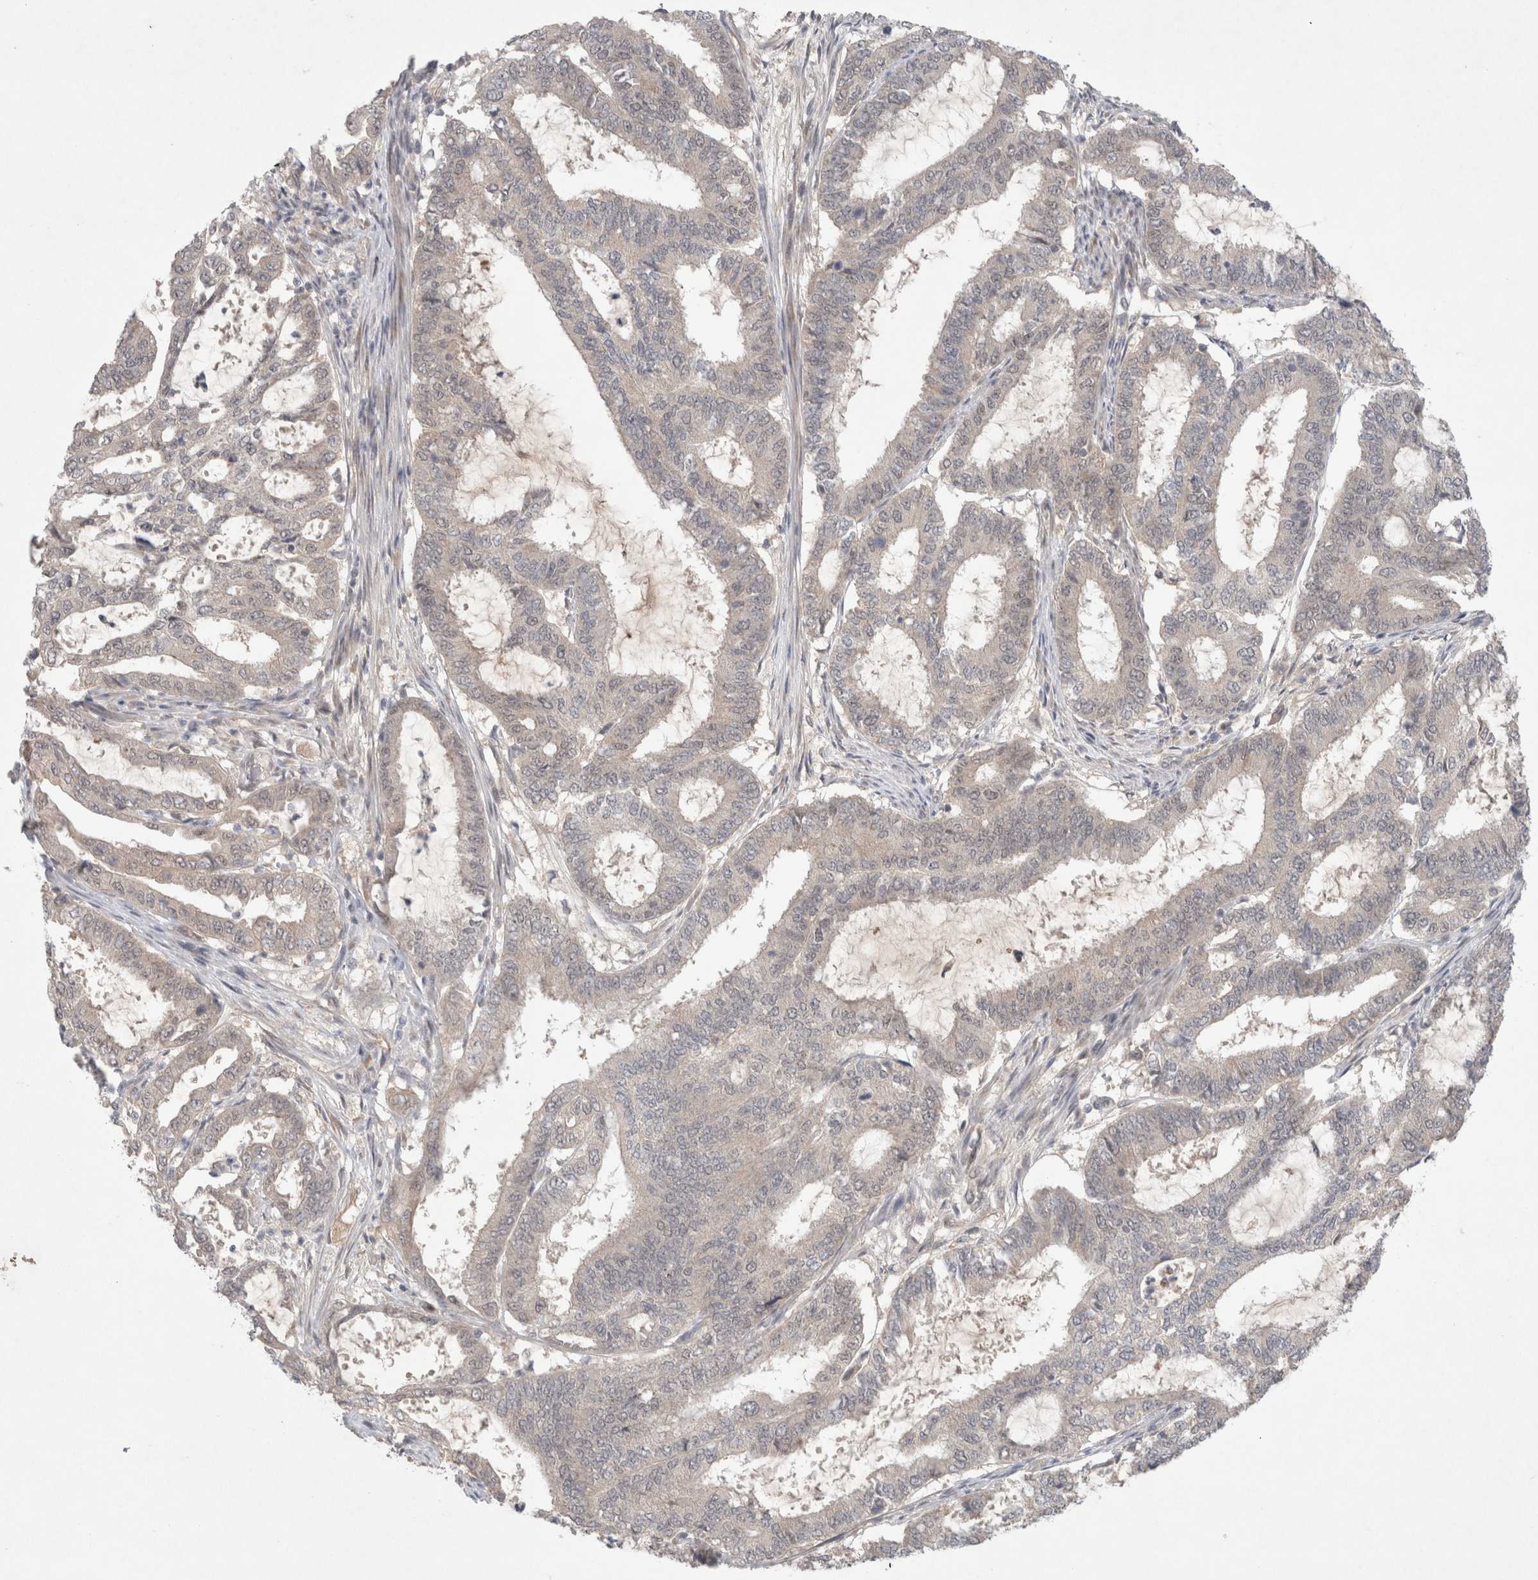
{"staining": {"intensity": "negative", "quantity": "none", "location": "none"}, "tissue": "endometrial cancer", "cell_type": "Tumor cells", "image_type": "cancer", "snomed": [{"axis": "morphology", "description": "Adenocarcinoma, NOS"}, {"axis": "topography", "description": "Endometrium"}], "caption": "A high-resolution photomicrograph shows immunohistochemistry (IHC) staining of endometrial adenocarcinoma, which exhibits no significant staining in tumor cells.", "gene": "RASAL2", "patient": {"sex": "female", "age": 51}}